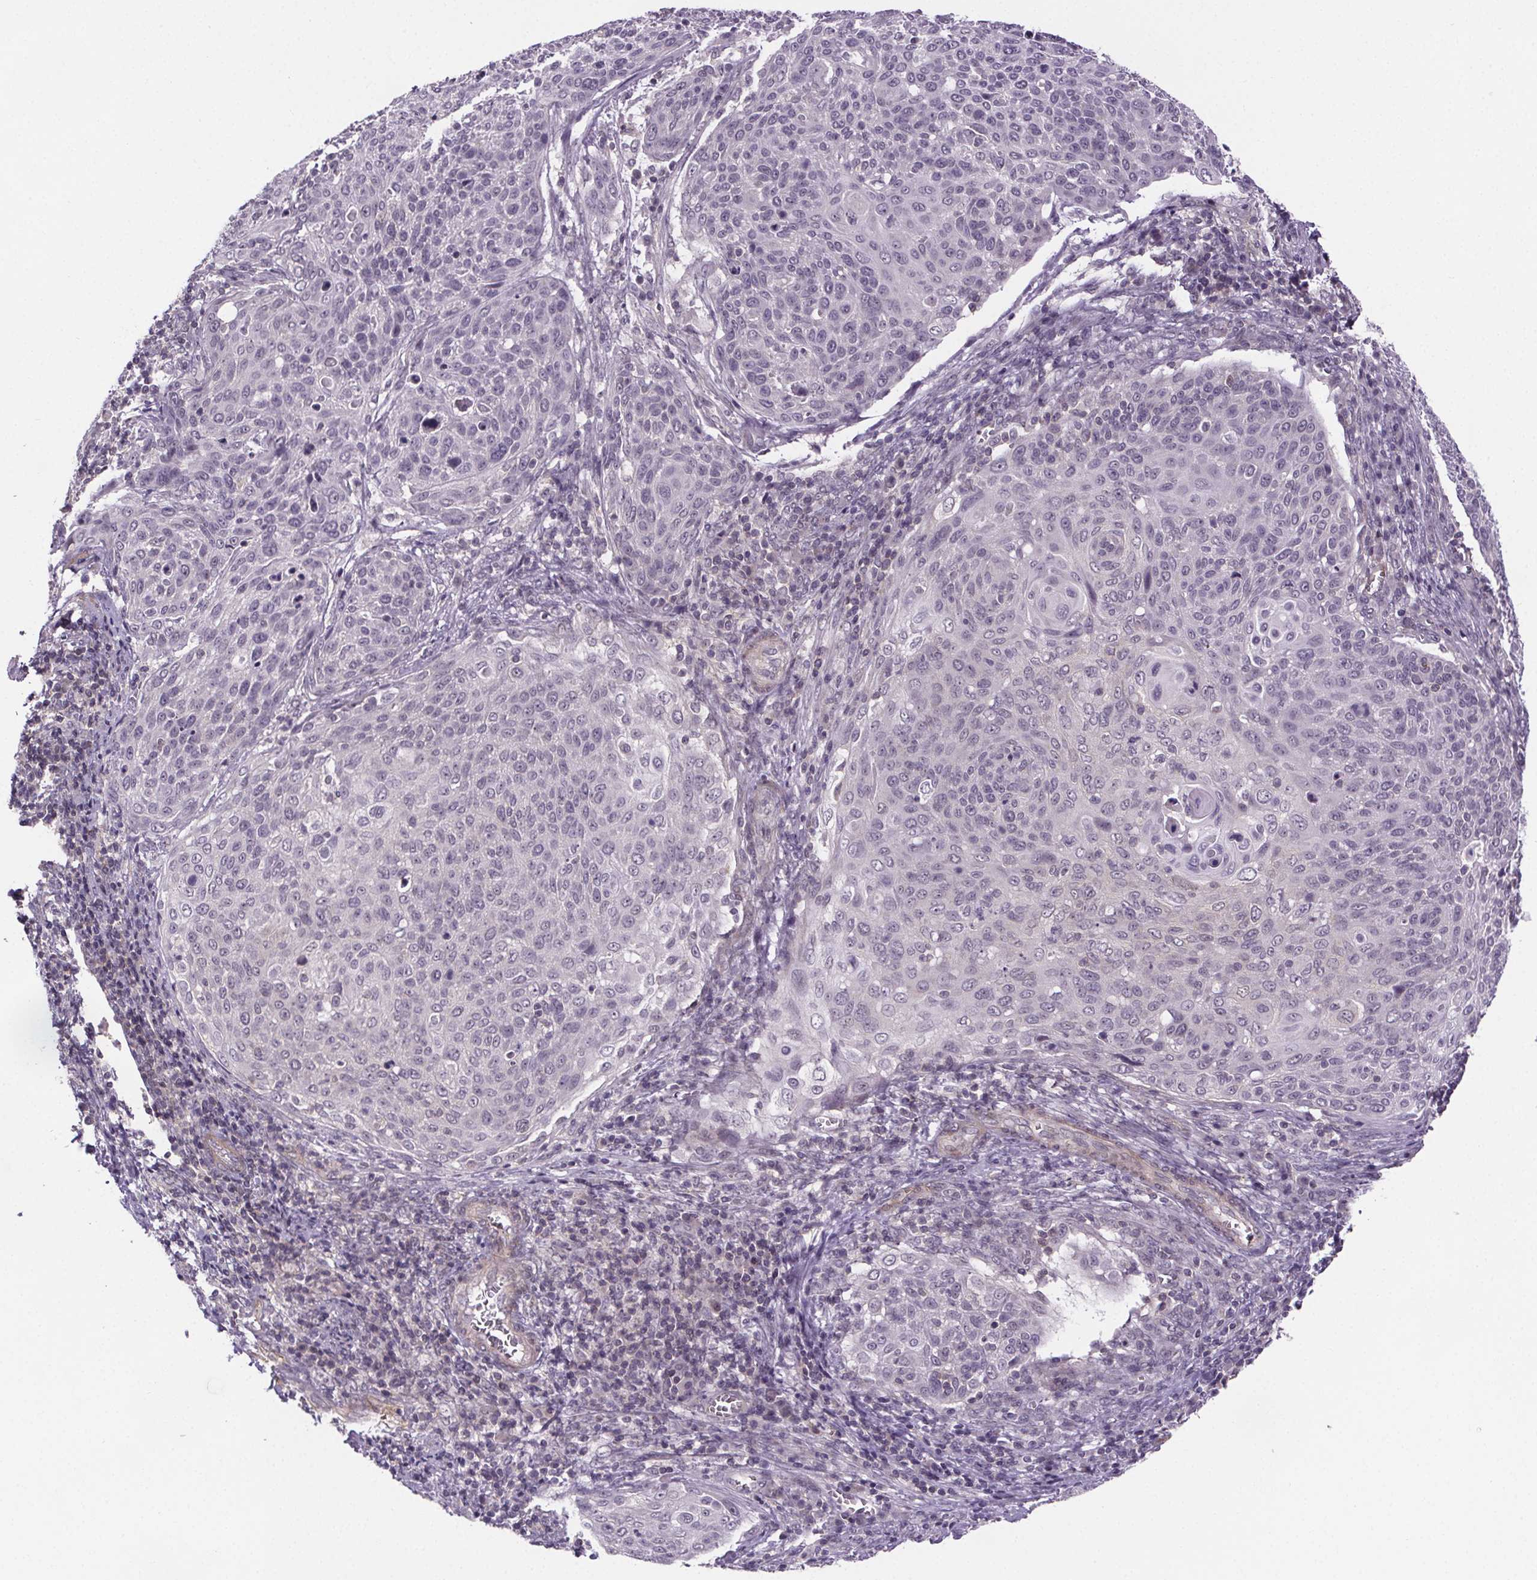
{"staining": {"intensity": "negative", "quantity": "none", "location": "none"}, "tissue": "cervical cancer", "cell_type": "Tumor cells", "image_type": "cancer", "snomed": [{"axis": "morphology", "description": "Squamous cell carcinoma, NOS"}, {"axis": "topography", "description": "Cervix"}], "caption": "This is an immunohistochemistry photomicrograph of human cervical cancer (squamous cell carcinoma). There is no staining in tumor cells.", "gene": "TTC12", "patient": {"sex": "female", "age": 31}}